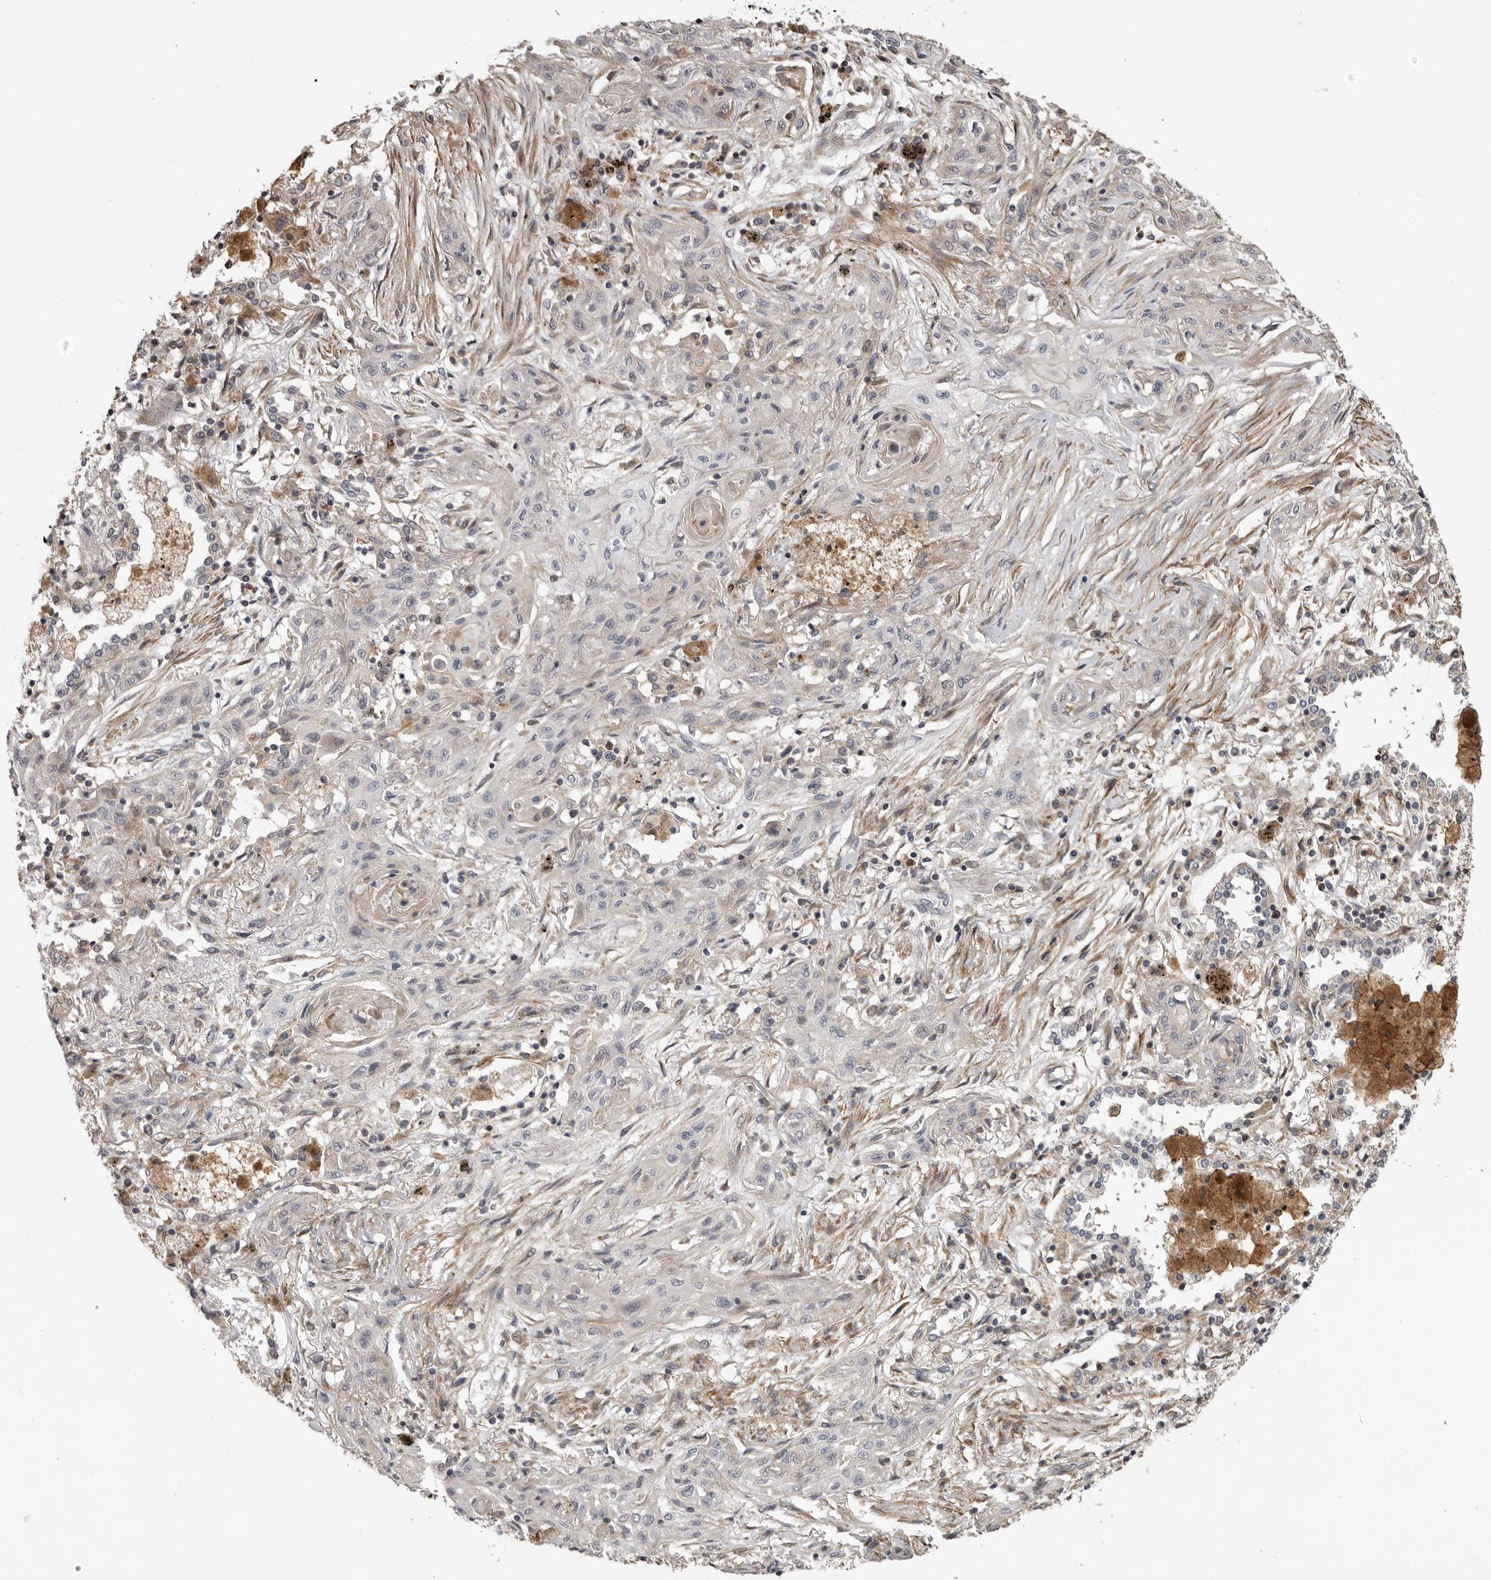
{"staining": {"intensity": "weak", "quantity": "<25%", "location": "cytoplasmic/membranous"}, "tissue": "lung cancer", "cell_type": "Tumor cells", "image_type": "cancer", "snomed": [{"axis": "morphology", "description": "Squamous cell carcinoma, NOS"}, {"axis": "topography", "description": "Lung"}], "caption": "Lung cancer (squamous cell carcinoma) was stained to show a protein in brown. There is no significant expression in tumor cells.", "gene": "ZNRF1", "patient": {"sex": "female", "age": 47}}